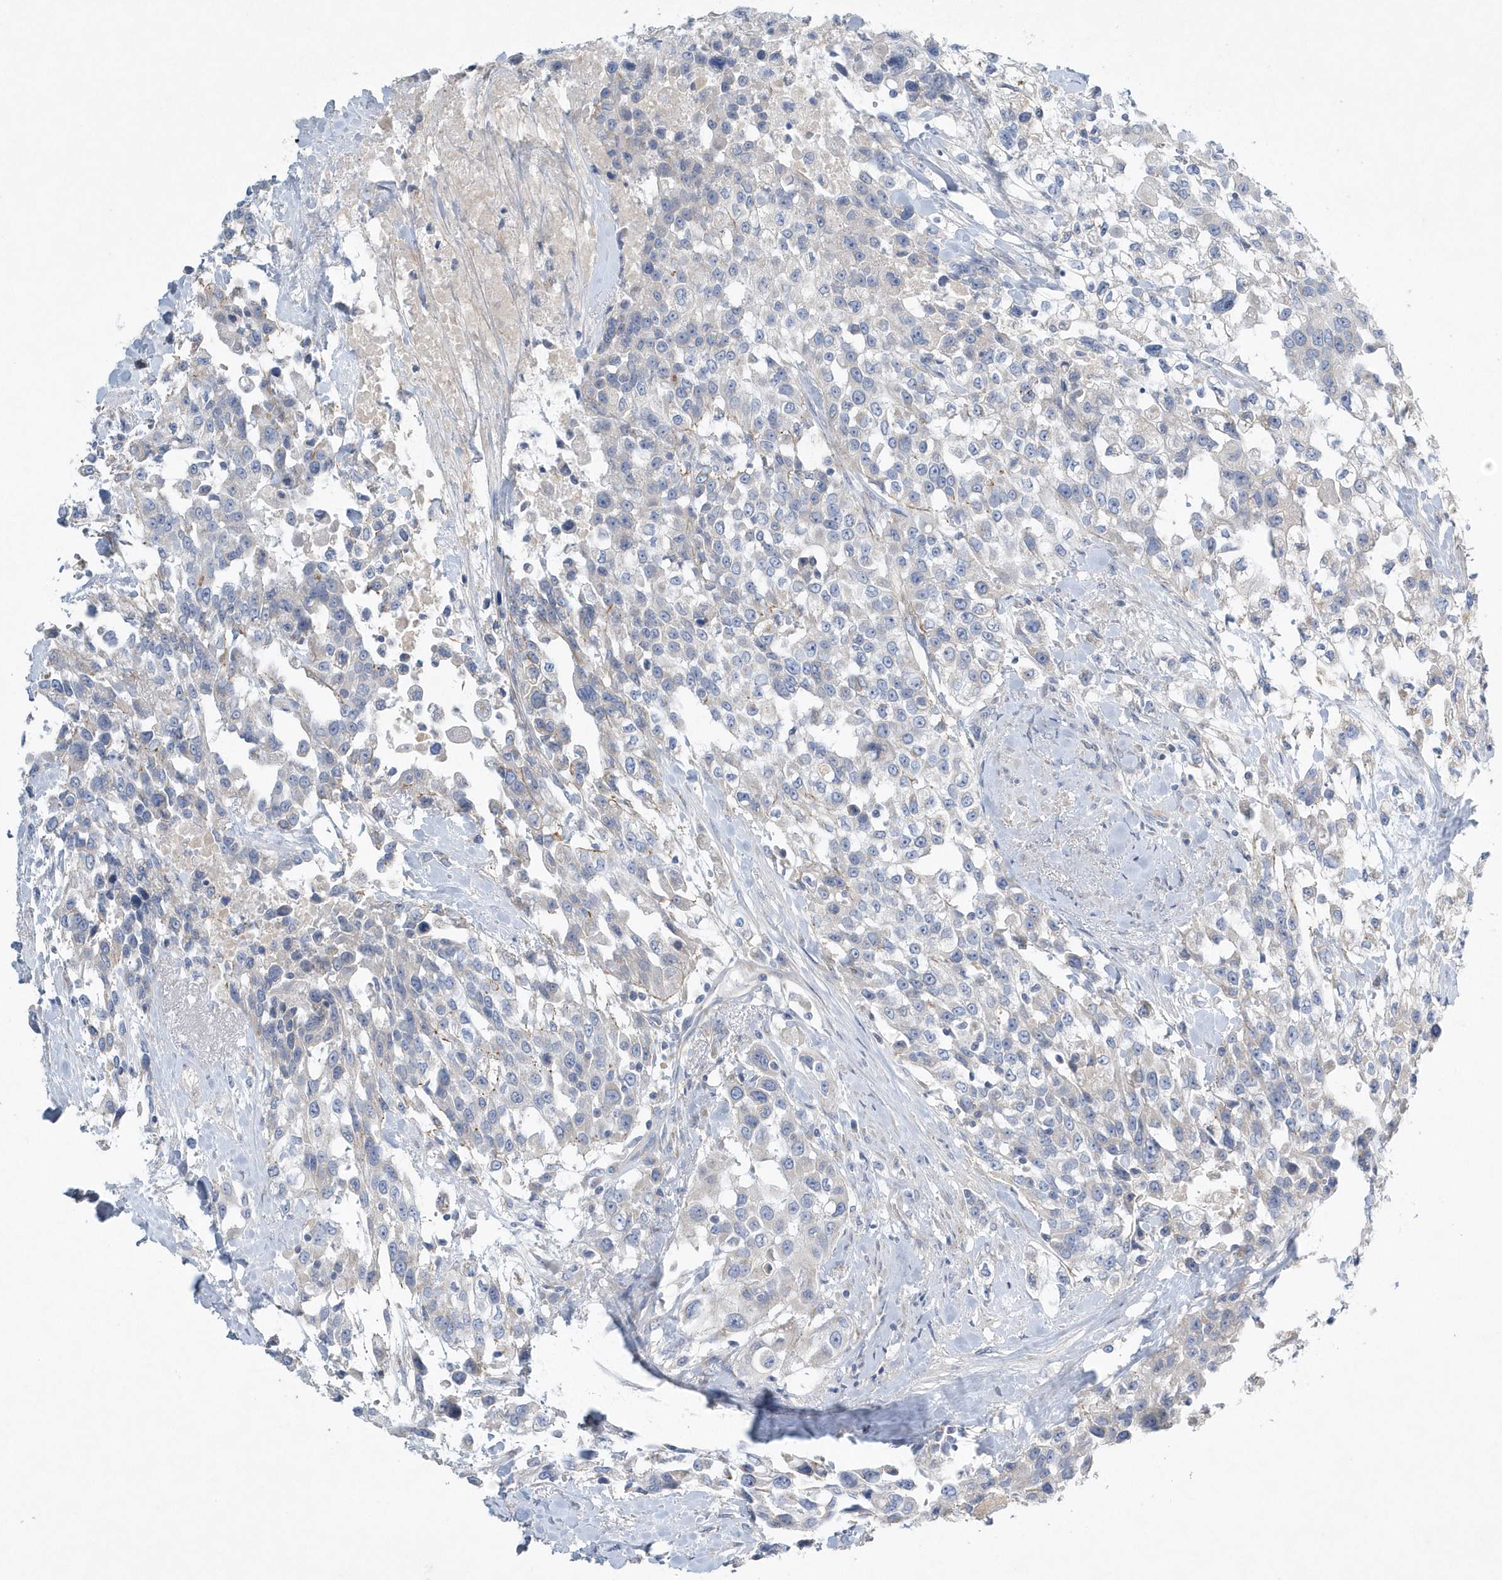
{"staining": {"intensity": "negative", "quantity": "none", "location": "none"}, "tissue": "urothelial cancer", "cell_type": "Tumor cells", "image_type": "cancer", "snomed": [{"axis": "morphology", "description": "Urothelial carcinoma, High grade"}, {"axis": "topography", "description": "Urinary bladder"}], "caption": "This is an immunohistochemistry photomicrograph of high-grade urothelial carcinoma. There is no staining in tumor cells.", "gene": "SPATA18", "patient": {"sex": "female", "age": 80}}